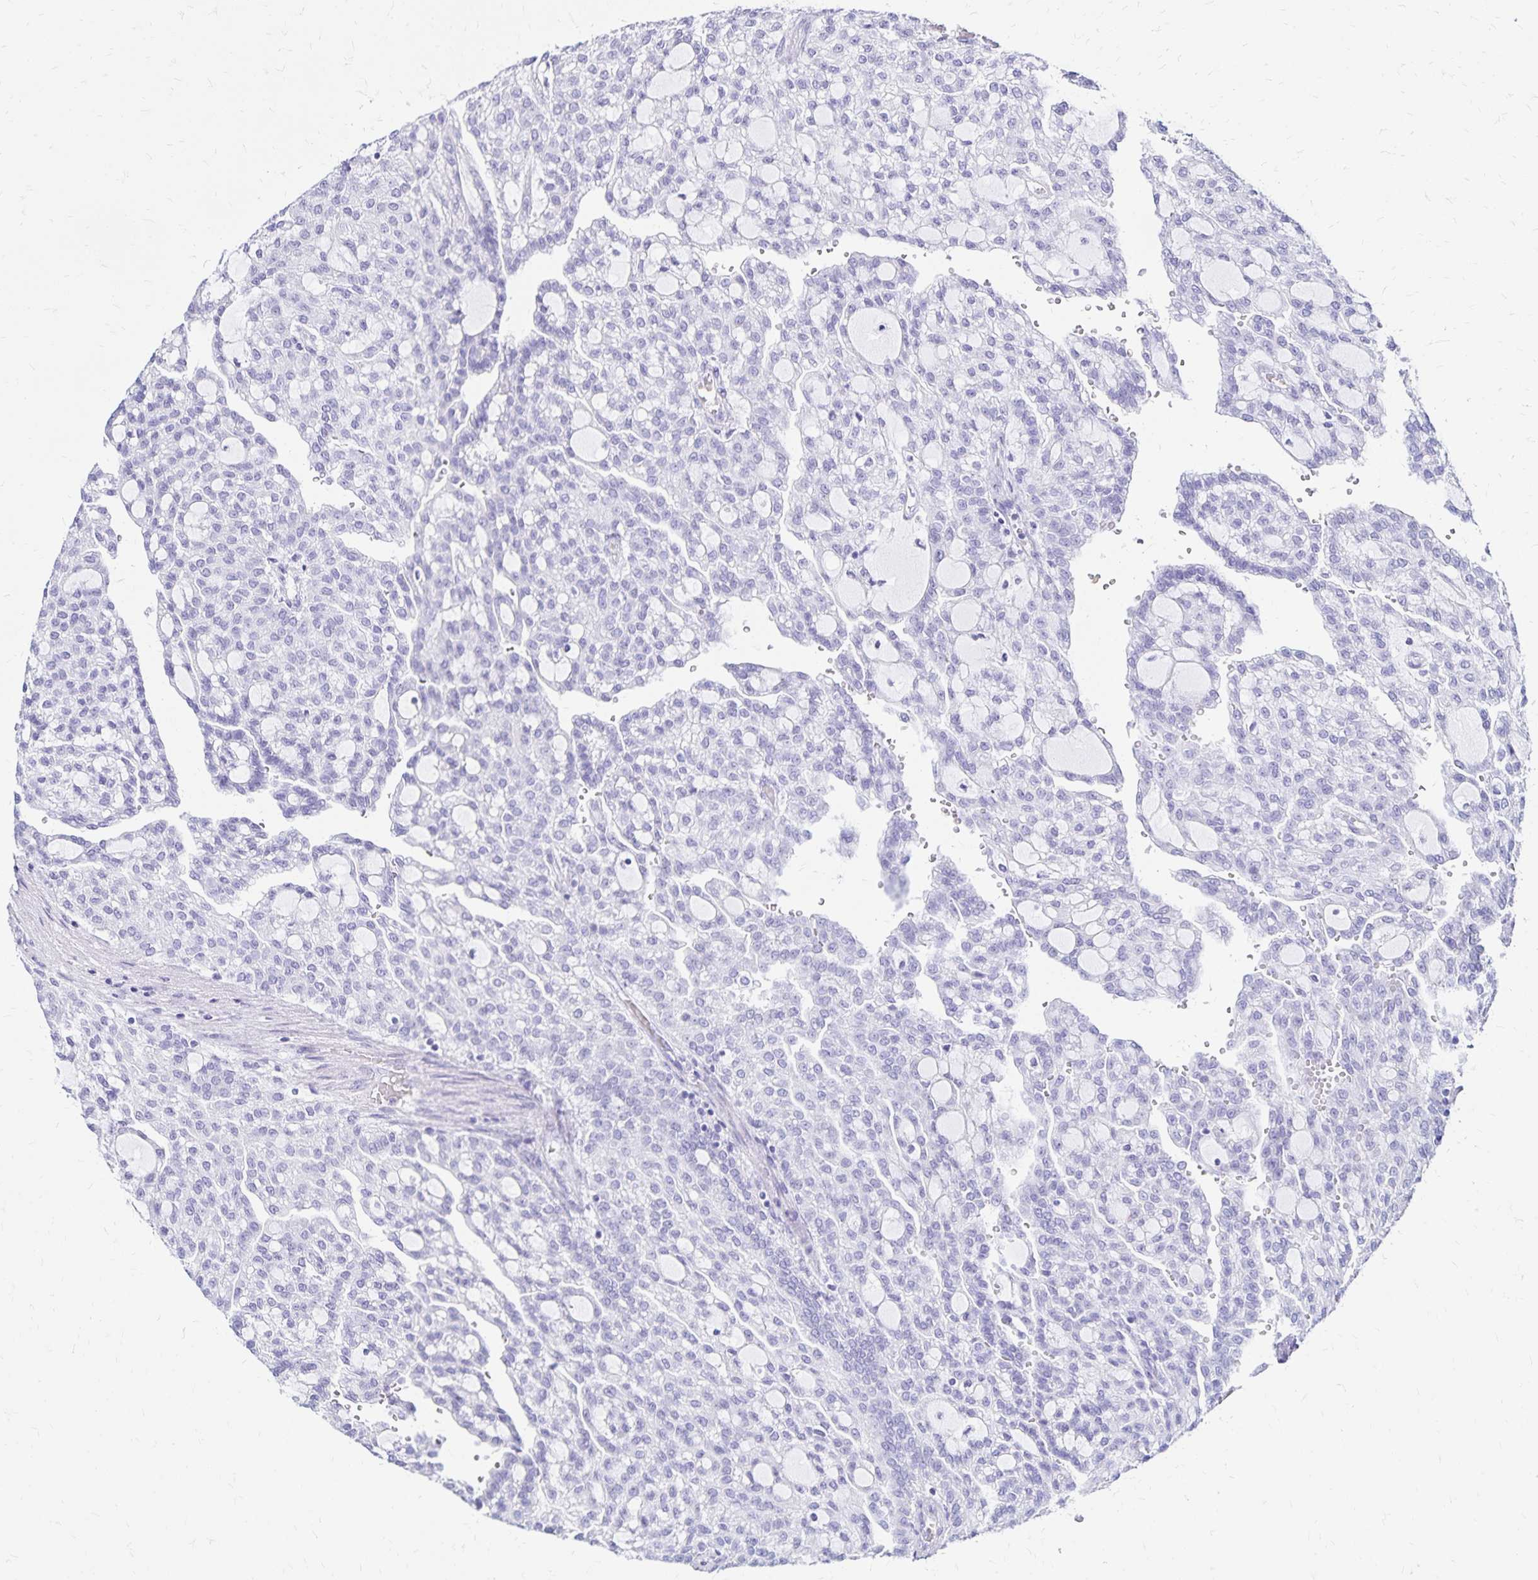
{"staining": {"intensity": "negative", "quantity": "none", "location": "none"}, "tissue": "renal cancer", "cell_type": "Tumor cells", "image_type": "cancer", "snomed": [{"axis": "morphology", "description": "Adenocarcinoma, NOS"}, {"axis": "topography", "description": "Kidney"}], "caption": "High magnification brightfield microscopy of renal cancer (adenocarcinoma) stained with DAB (brown) and counterstained with hematoxylin (blue): tumor cells show no significant staining.", "gene": "LIN28B", "patient": {"sex": "male", "age": 63}}